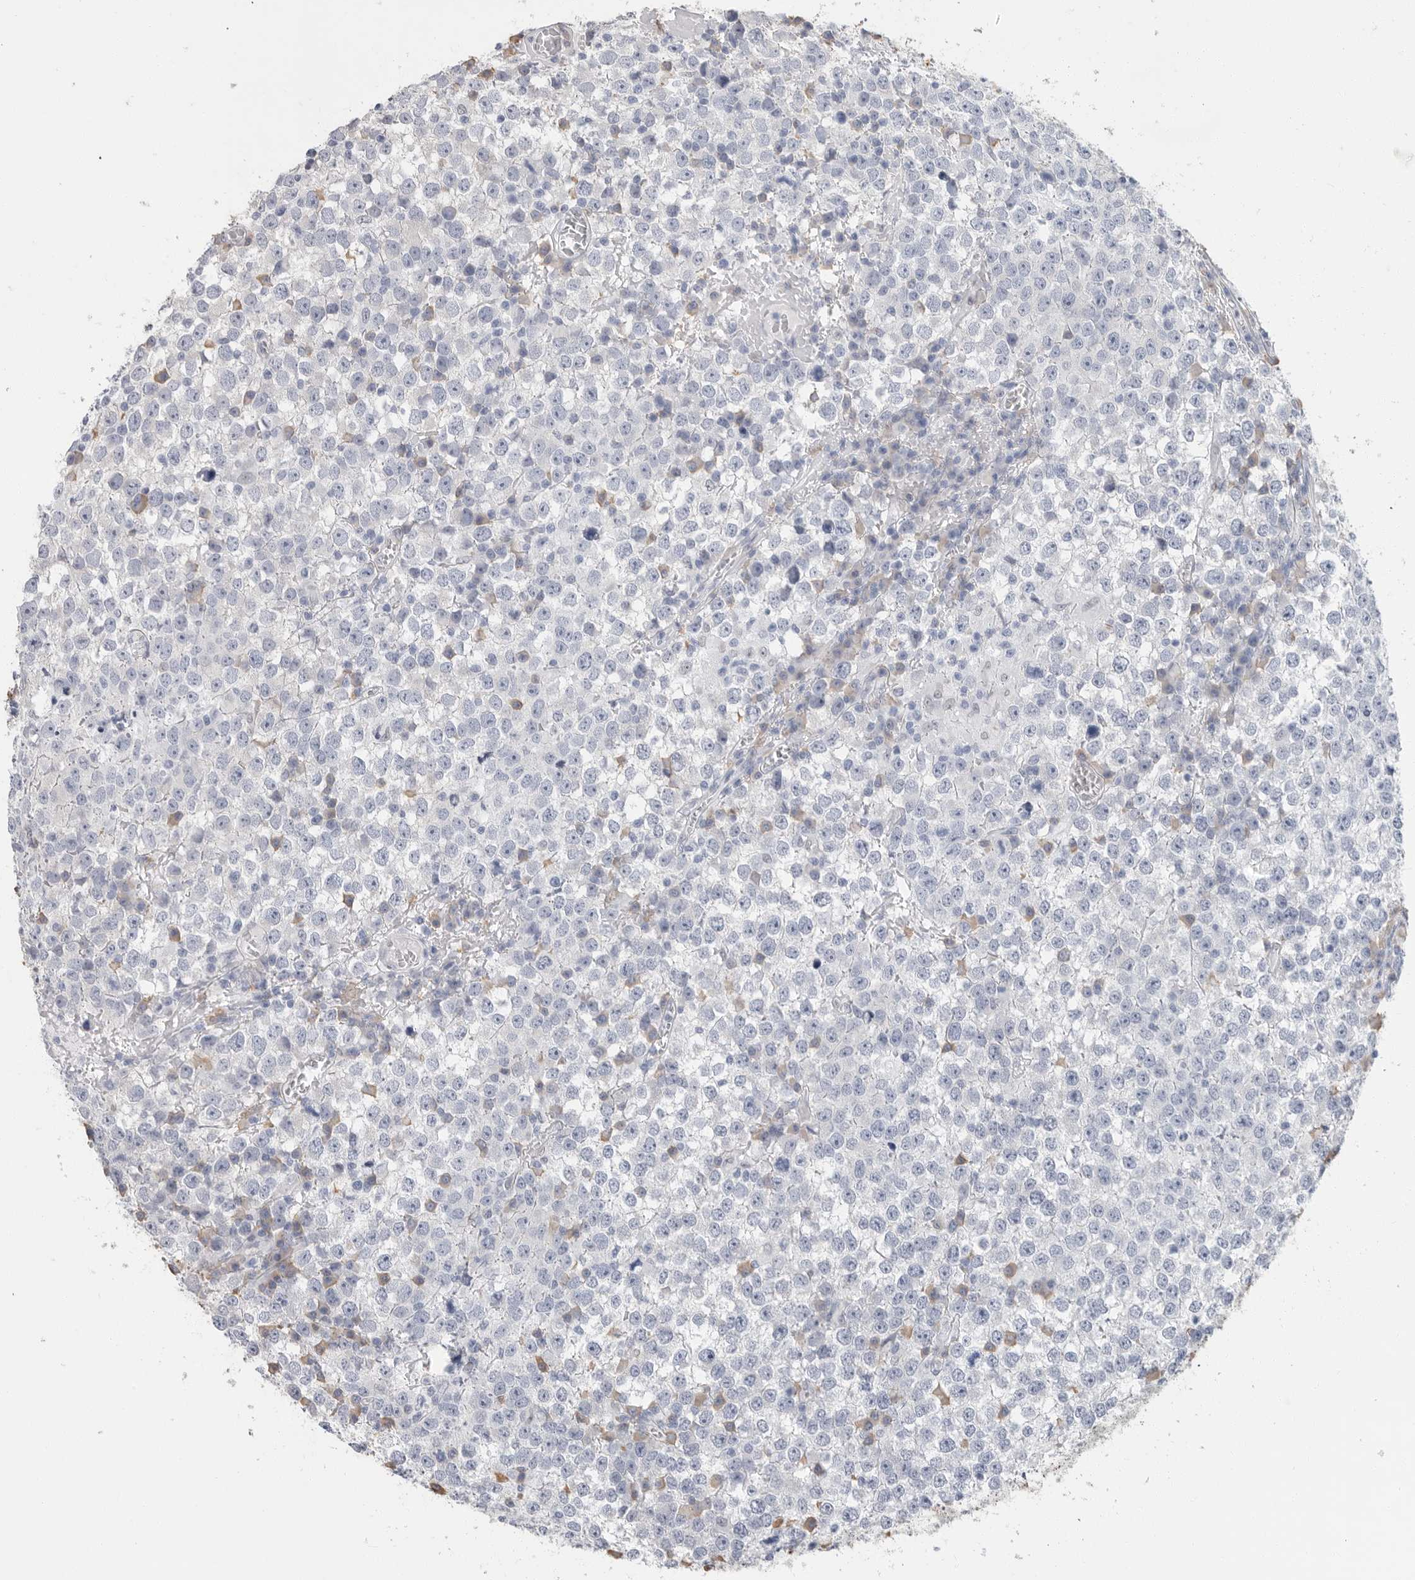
{"staining": {"intensity": "negative", "quantity": "none", "location": "none"}, "tissue": "testis cancer", "cell_type": "Tumor cells", "image_type": "cancer", "snomed": [{"axis": "morphology", "description": "Seminoma, NOS"}, {"axis": "topography", "description": "Testis"}], "caption": "IHC histopathology image of testis seminoma stained for a protein (brown), which exhibits no positivity in tumor cells.", "gene": "ARHGEF10", "patient": {"sex": "male", "age": 65}}